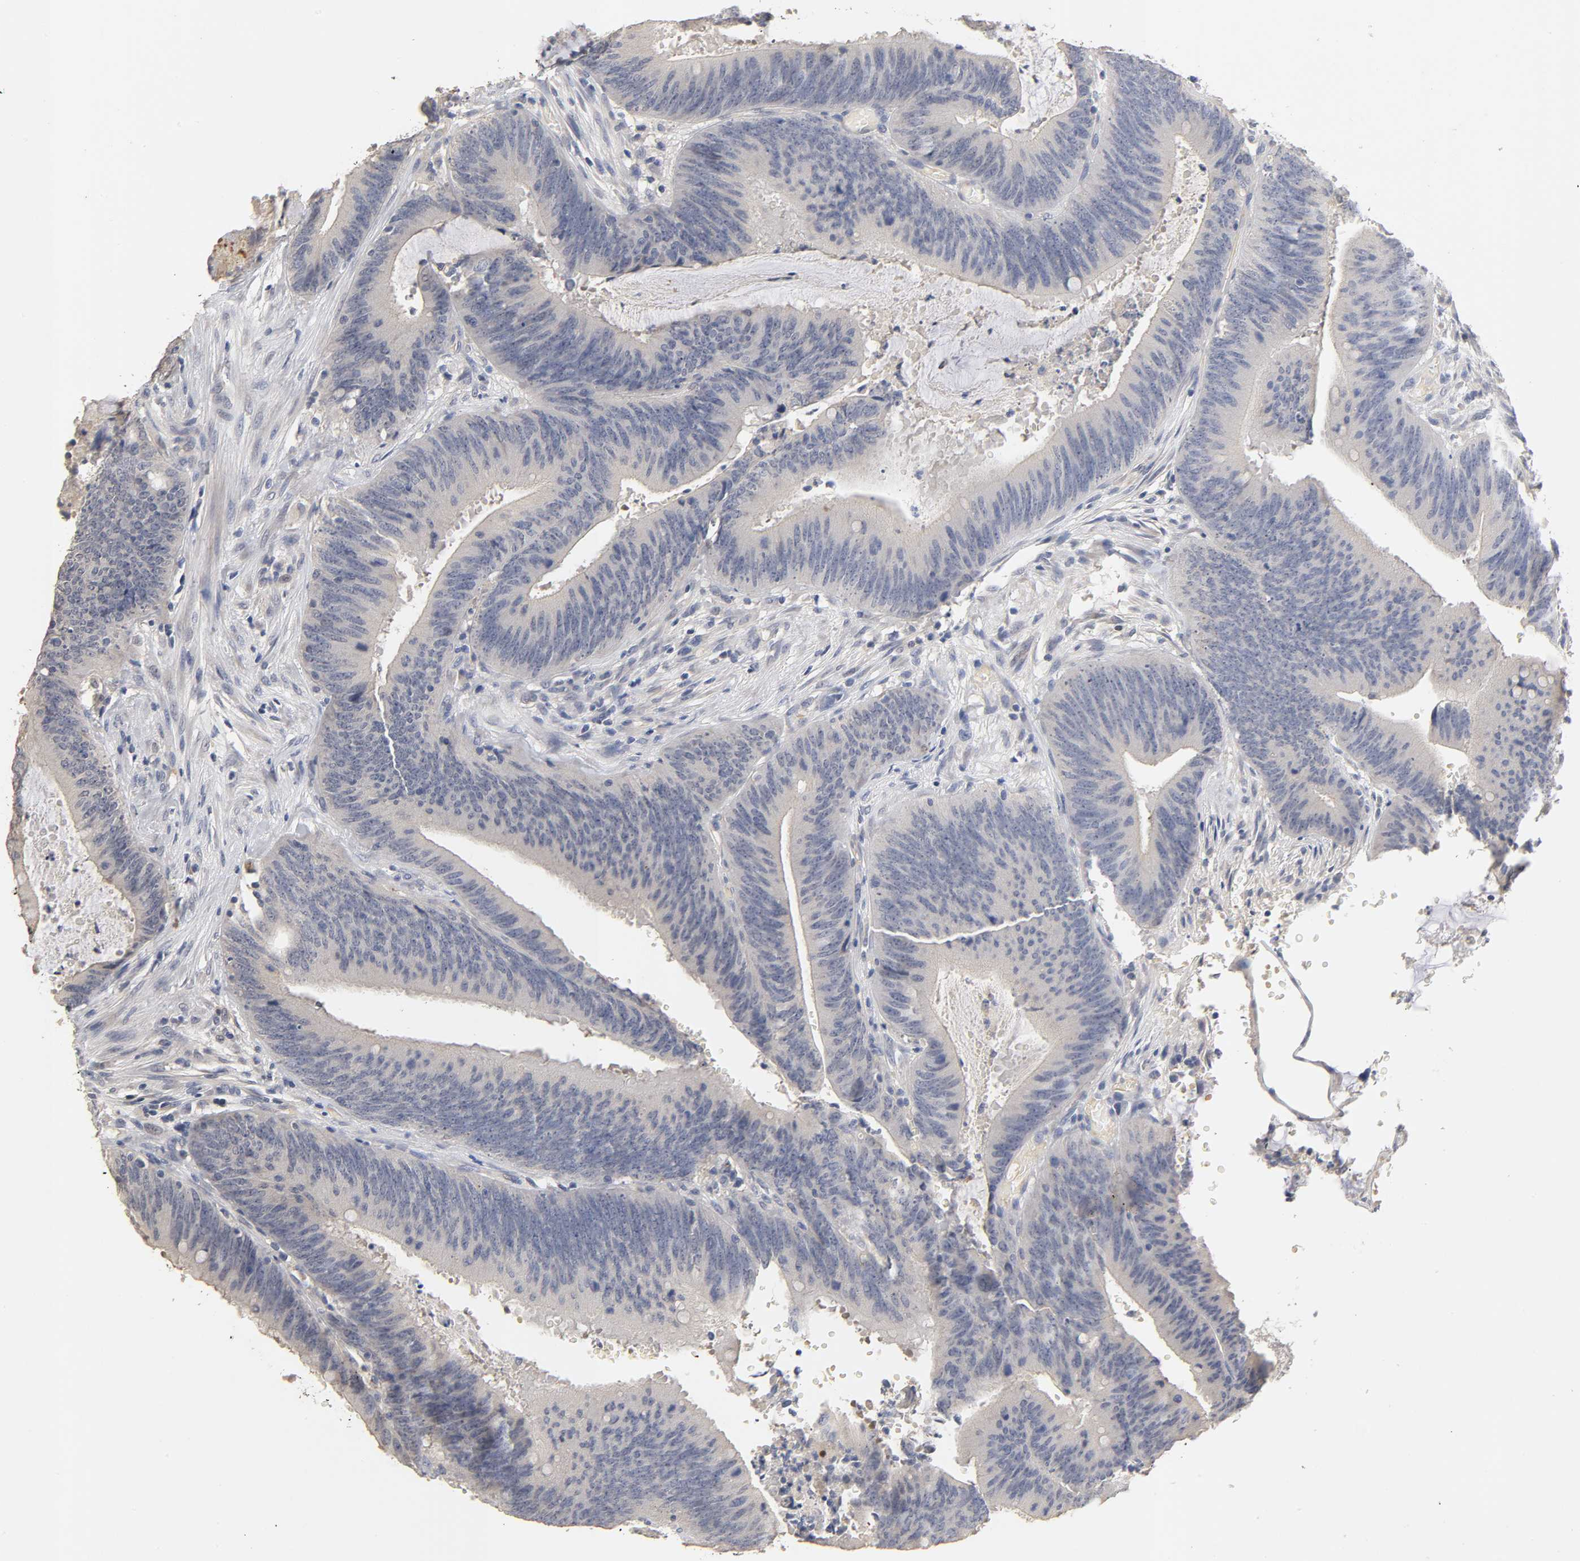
{"staining": {"intensity": "negative", "quantity": "none", "location": "none"}, "tissue": "colorectal cancer", "cell_type": "Tumor cells", "image_type": "cancer", "snomed": [{"axis": "morphology", "description": "Adenocarcinoma, NOS"}, {"axis": "topography", "description": "Rectum"}], "caption": "High magnification brightfield microscopy of colorectal cancer stained with DAB (3,3'-diaminobenzidine) (brown) and counterstained with hematoxylin (blue): tumor cells show no significant positivity.", "gene": "OVOL1", "patient": {"sex": "female", "age": 66}}